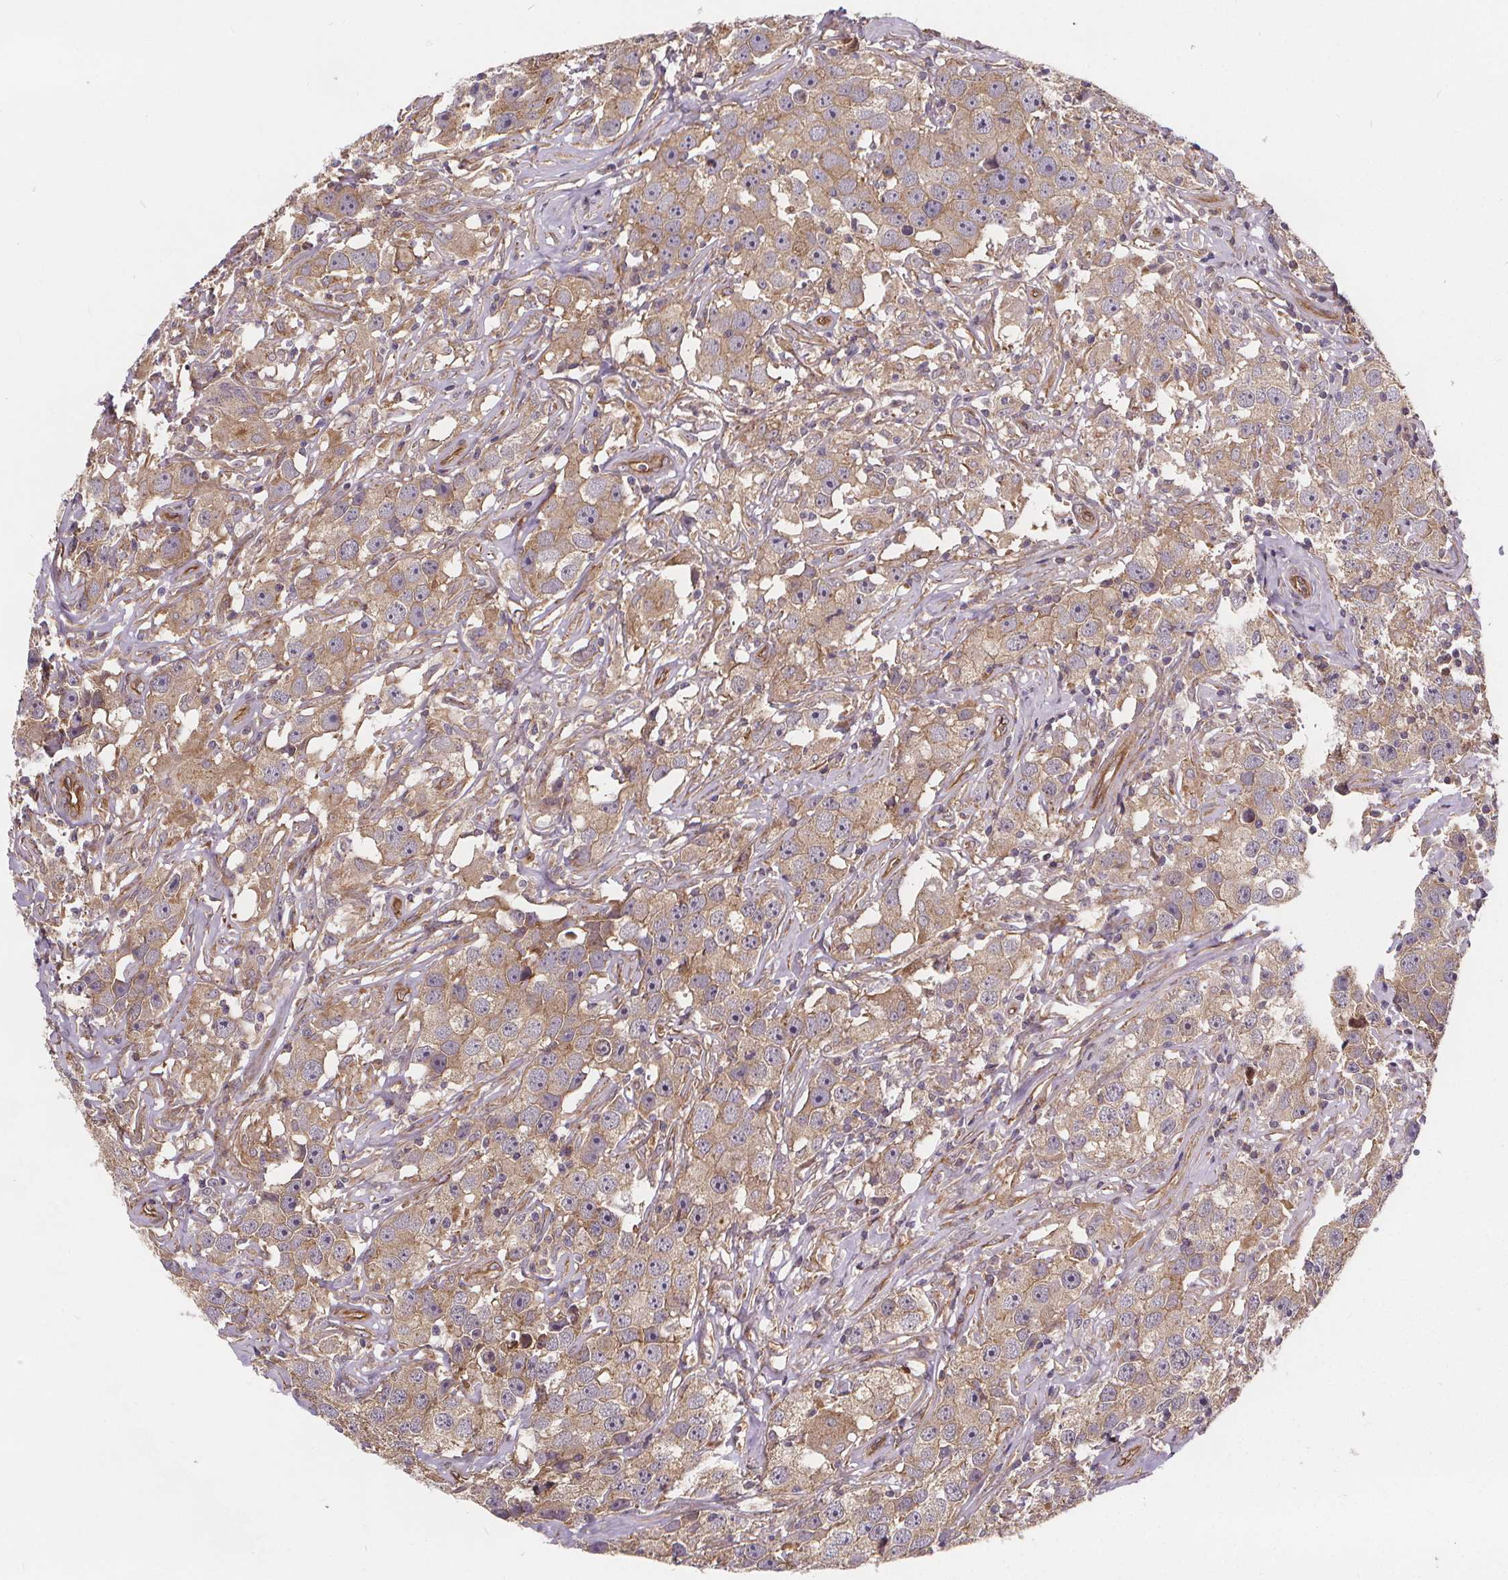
{"staining": {"intensity": "weak", "quantity": ">75%", "location": "cytoplasmic/membranous"}, "tissue": "testis cancer", "cell_type": "Tumor cells", "image_type": "cancer", "snomed": [{"axis": "morphology", "description": "Seminoma, NOS"}, {"axis": "topography", "description": "Testis"}], "caption": "This photomicrograph exhibits immunohistochemistry (IHC) staining of testis seminoma, with low weak cytoplasmic/membranous staining in about >75% of tumor cells.", "gene": "CLINT1", "patient": {"sex": "male", "age": 49}}